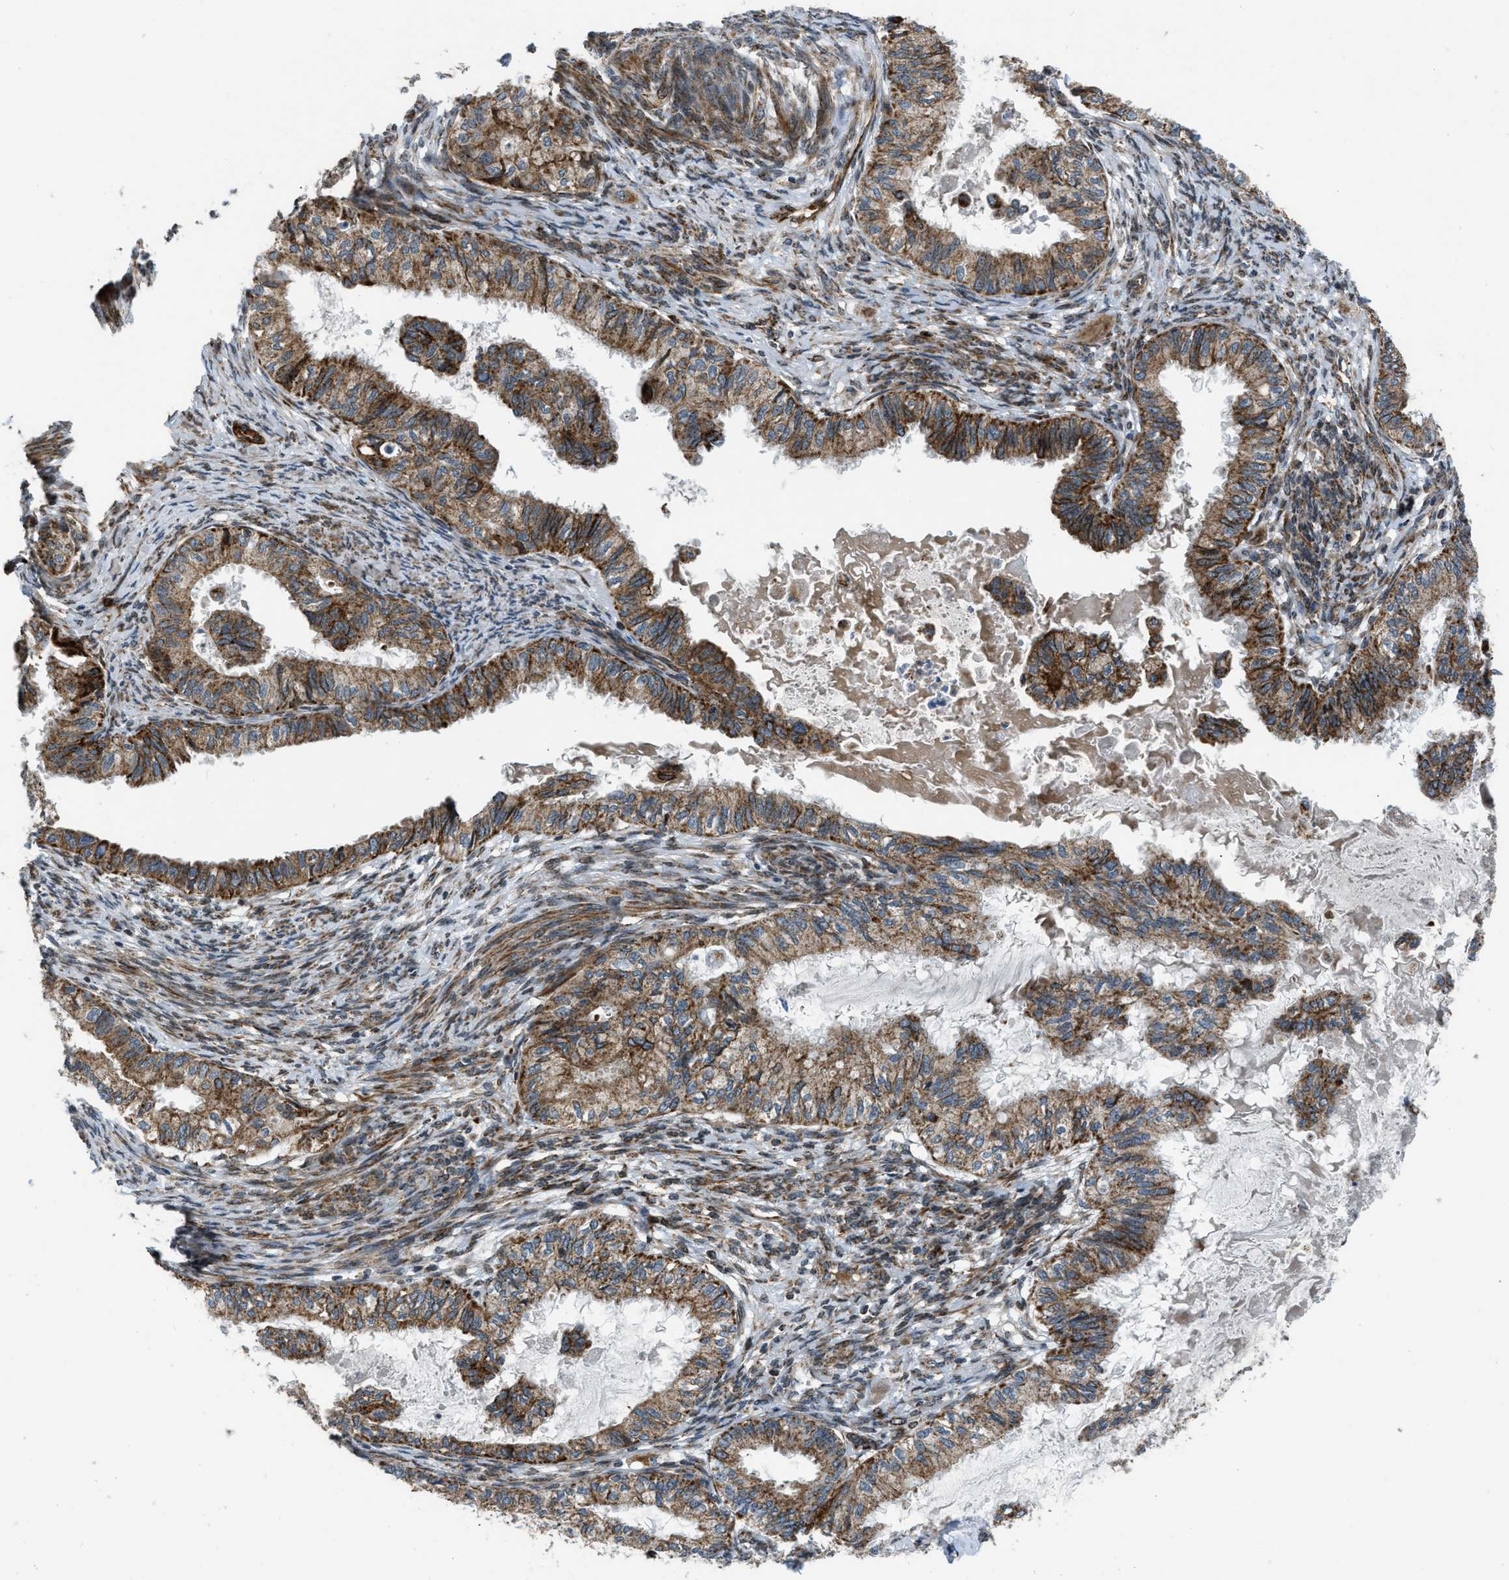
{"staining": {"intensity": "moderate", "quantity": ">75%", "location": "cytoplasmic/membranous"}, "tissue": "cervical cancer", "cell_type": "Tumor cells", "image_type": "cancer", "snomed": [{"axis": "morphology", "description": "Normal tissue, NOS"}, {"axis": "morphology", "description": "Adenocarcinoma, NOS"}, {"axis": "topography", "description": "Cervix"}, {"axis": "topography", "description": "Endometrium"}], "caption": "IHC of cervical cancer (adenocarcinoma) demonstrates medium levels of moderate cytoplasmic/membranous positivity in approximately >75% of tumor cells.", "gene": "GSDME", "patient": {"sex": "female", "age": 86}}